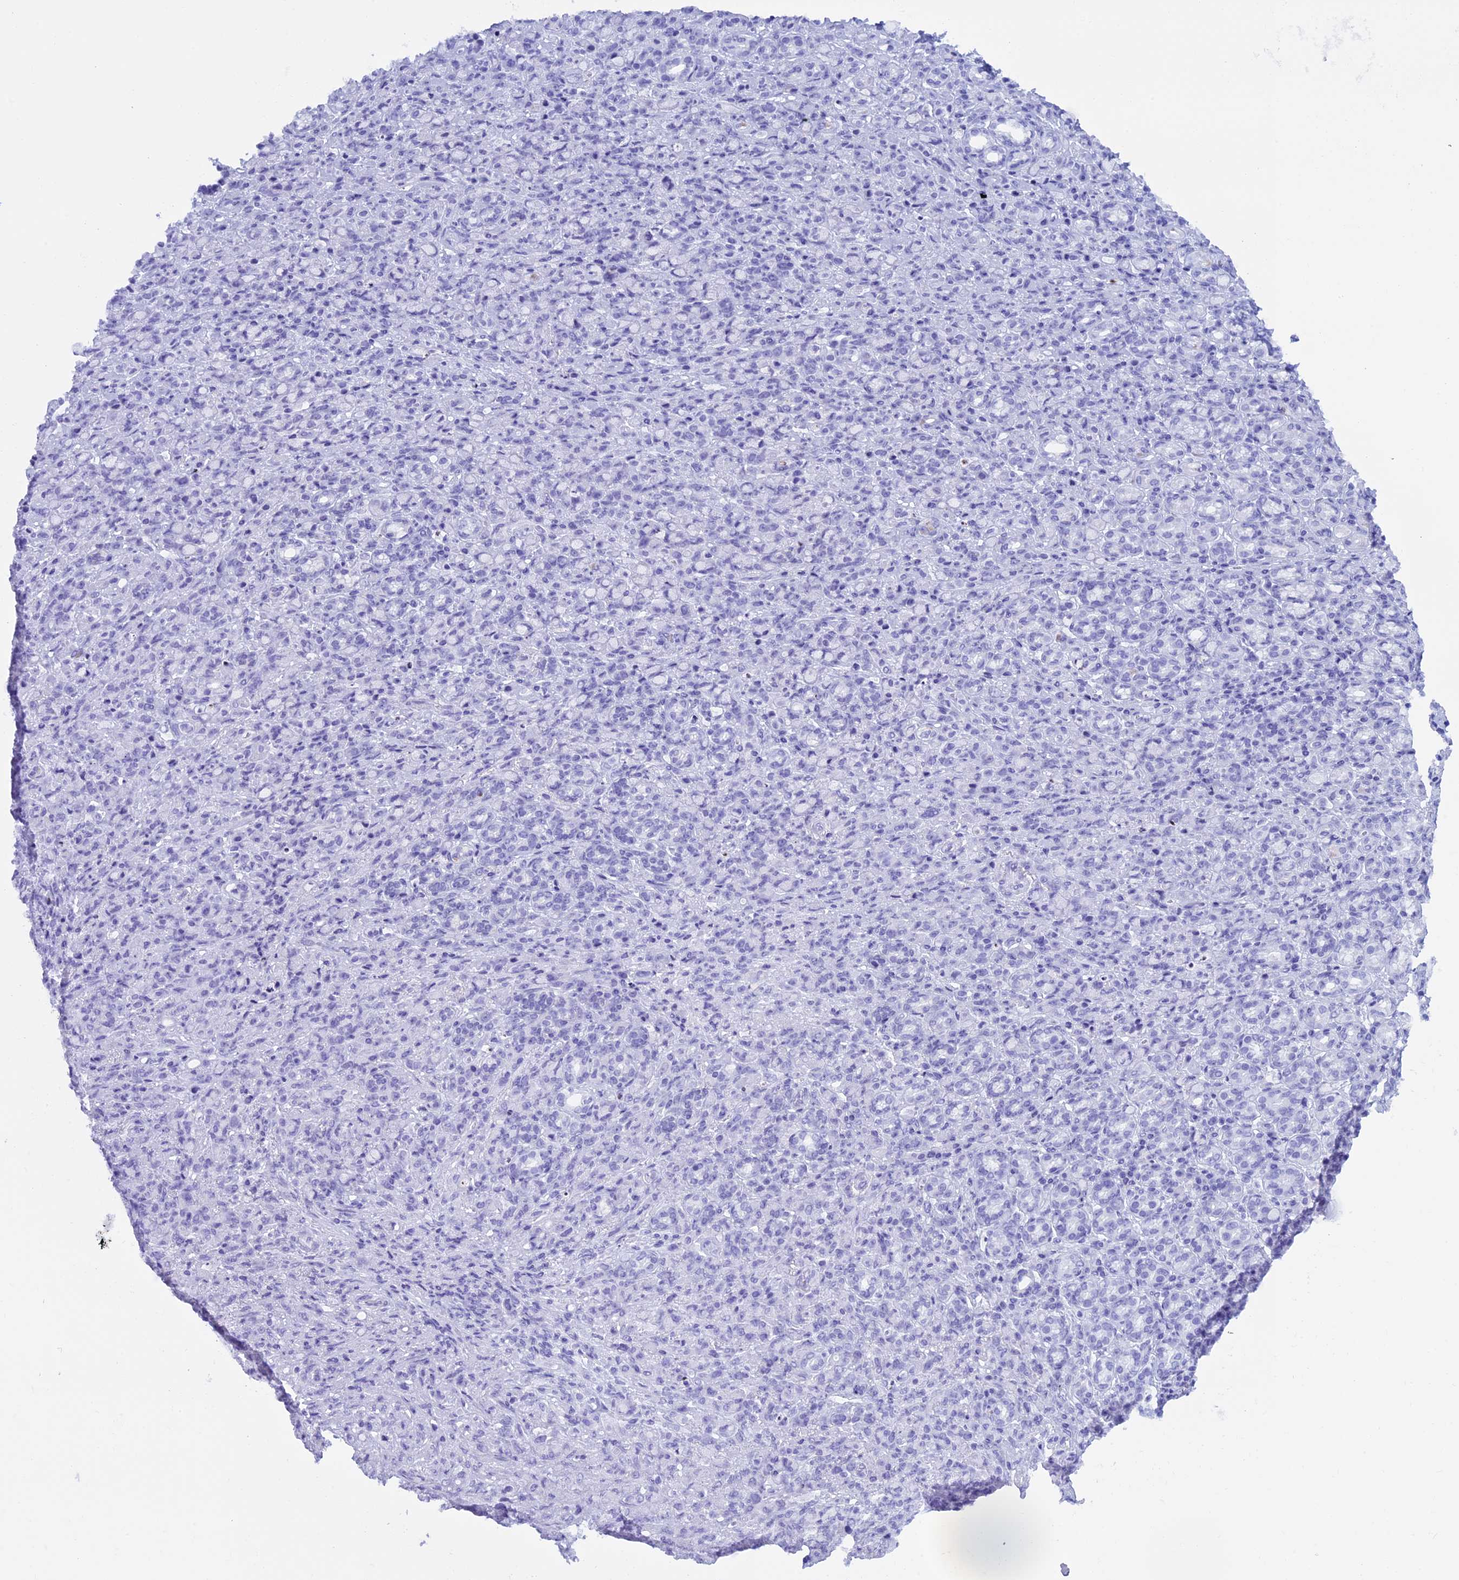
{"staining": {"intensity": "negative", "quantity": "none", "location": "none"}, "tissue": "stomach cancer", "cell_type": "Tumor cells", "image_type": "cancer", "snomed": [{"axis": "morphology", "description": "Adenocarcinoma, NOS"}, {"axis": "topography", "description": "Stomach"}], "caption": "IHC photomicrograph of neoplastic tissue: human stomach cancer (adenocarcinoma) stained with DAB demonstrates no significant protein staining in tumor cells.", "gene": "KCTD21", "patient": {"sex": "female", "age": 79}}